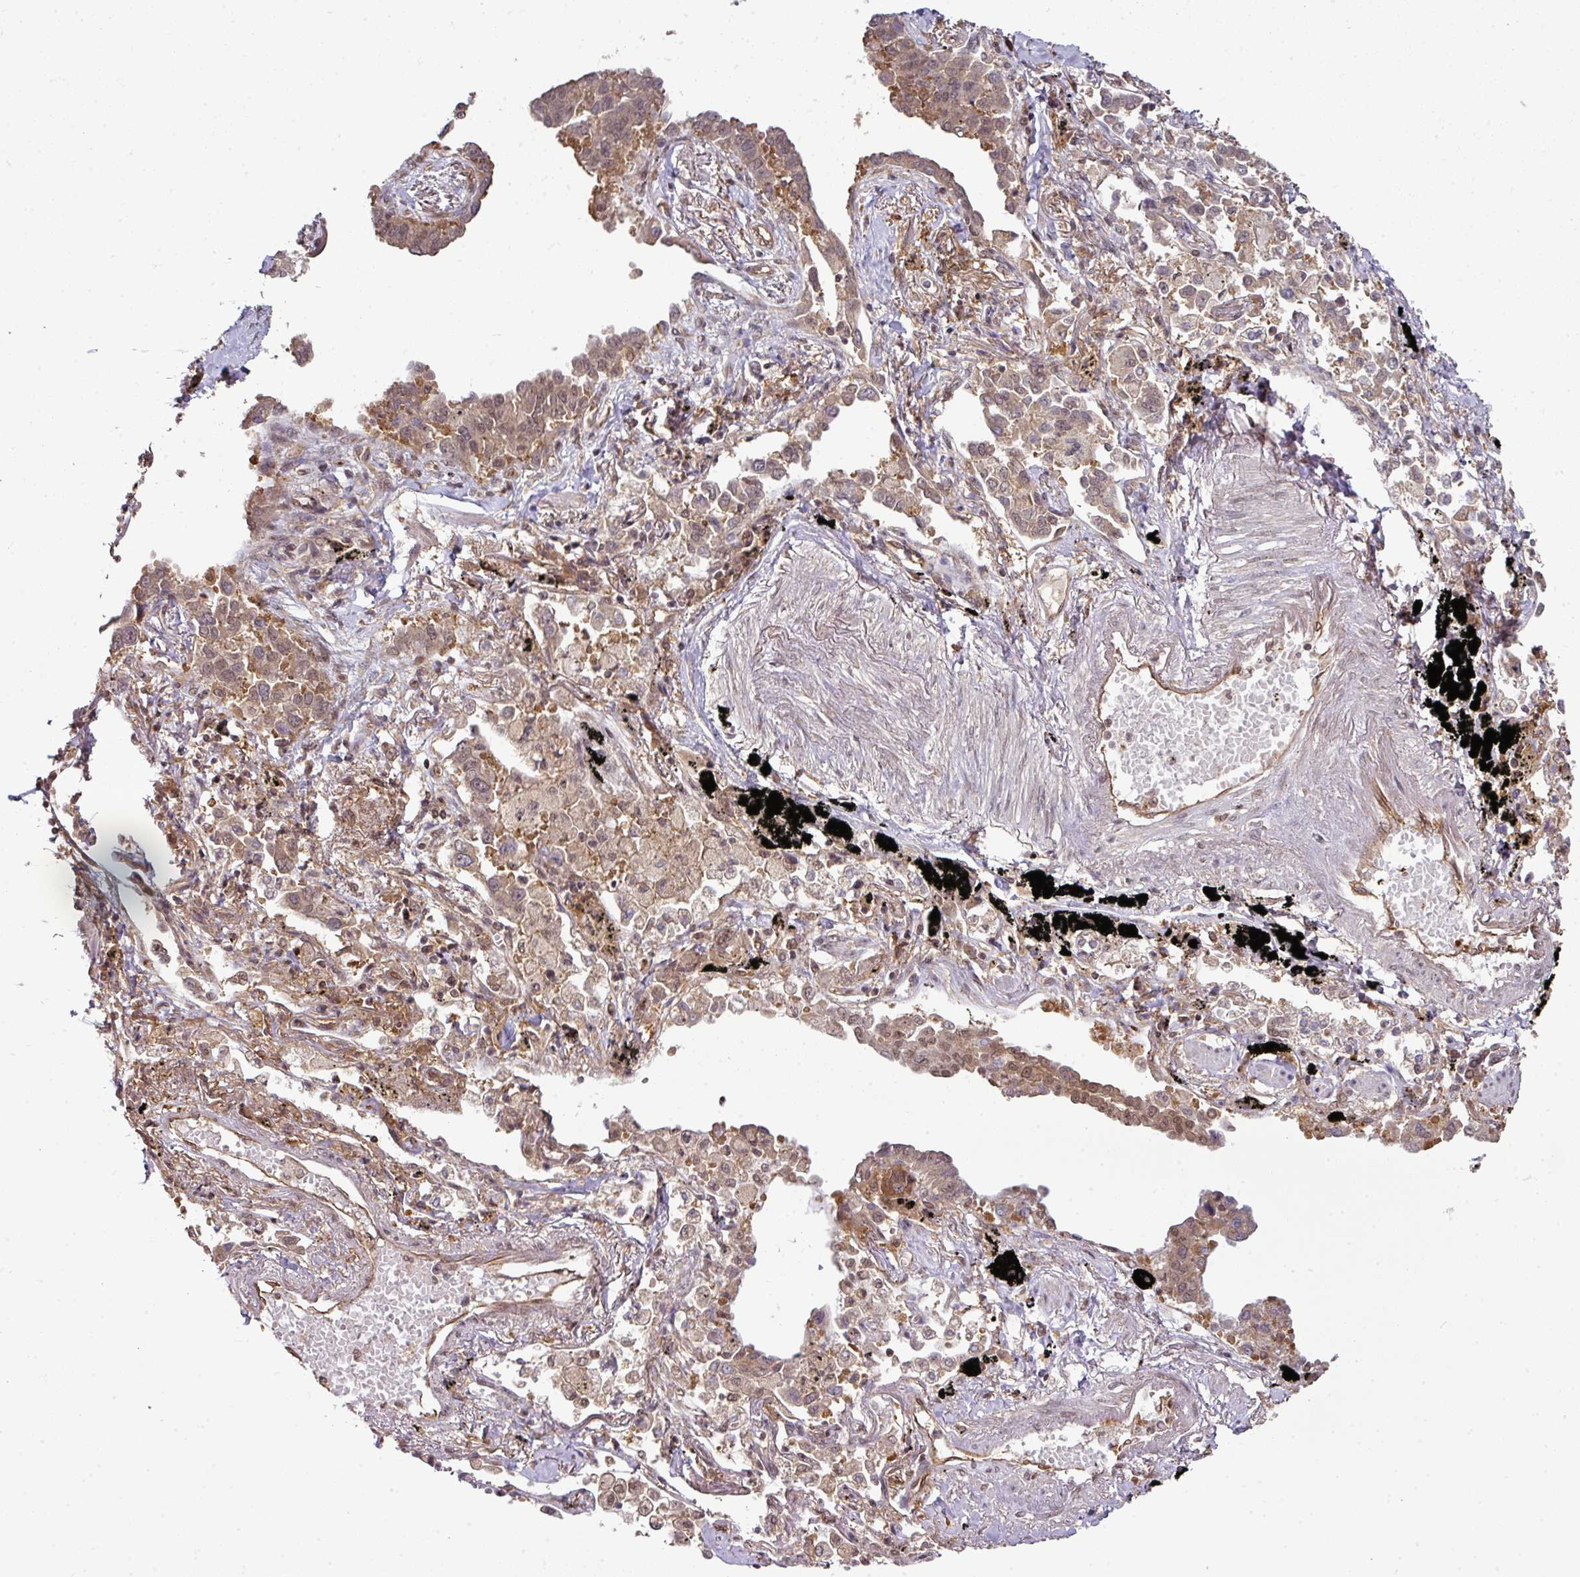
{"staining": {"intensity": "weak", "quantity": ">75%", "location": "cytoplasmic/membranous,nuclear"}, "tissue": "lung cancer", "cell_type": "Tumor cells", "image_type": "cancer", "snomed": [{"axis": "morphology", "description": "Adenocarcinoma, NOS"}, {"axis": "topography", "description": "Lung"}], "caption": "Protein expression analysis of lung adenocarcinoma exhibits weak cytoplasmic/membranous and nuclear staining in about >75% of tumor cells.", "gene": "ANKRD18A", "patient": {"sex": "male", "age": 67}}